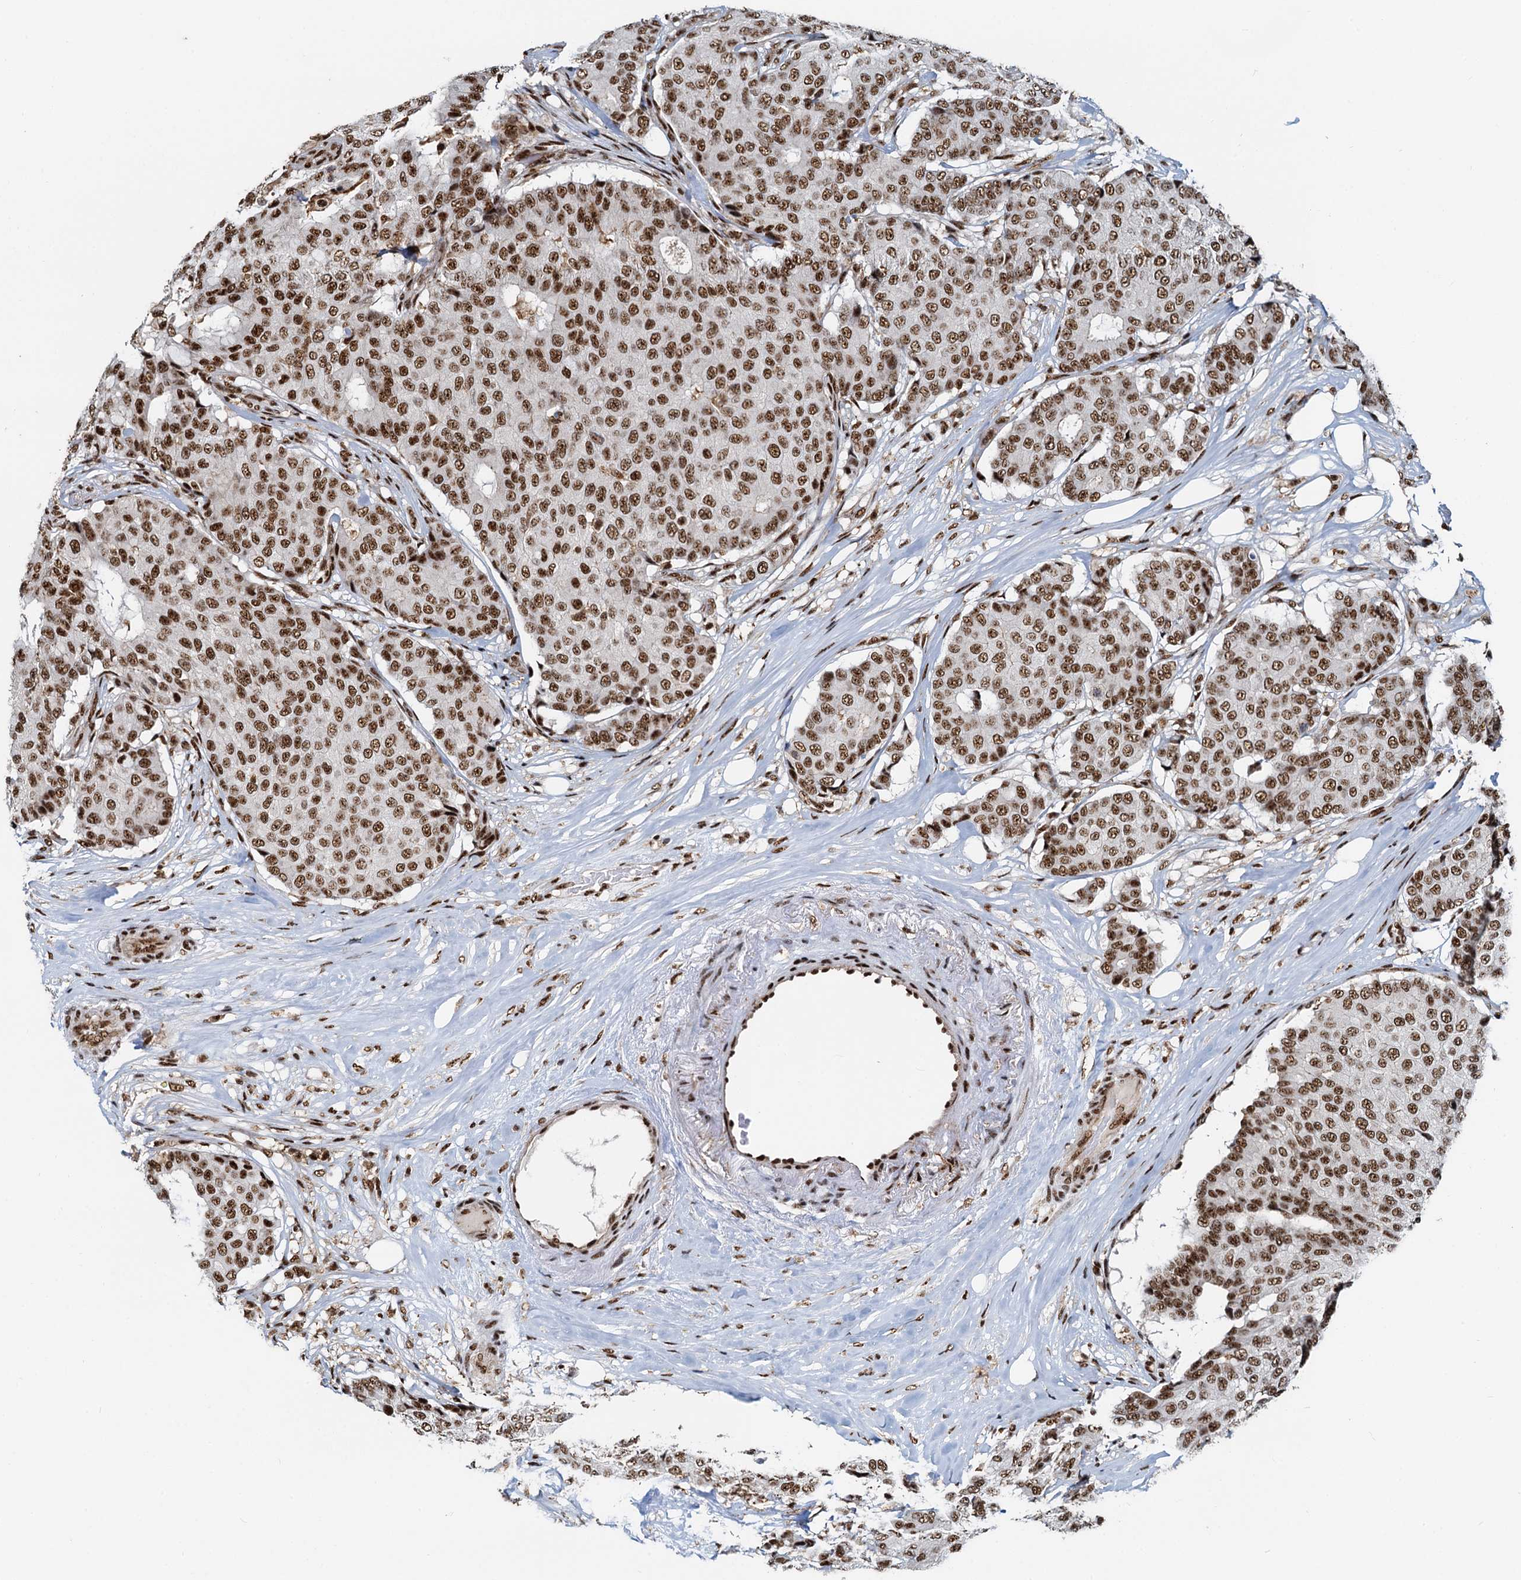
{"staining": {"intensity": "moderate", "quantity": ">75%", "location": "nuclear"}, "tissue": "breast cancer", "cell_type": "Tumor cells", "image_type": "cancer", "snomed": [{"axis": "morphology", "description": "Duct carcinoma"}, {"axis": "topography", "description": "Breast"}], "caption": "A photomicrograph showing moderate nuclear staining in approximately >75% of tumor cells in invasive ductal carcinoma (breast), as visualized by brown immunohistochemical staining.", "gene": "RBM26", "patient": {"sex": "female", "age": 75}}